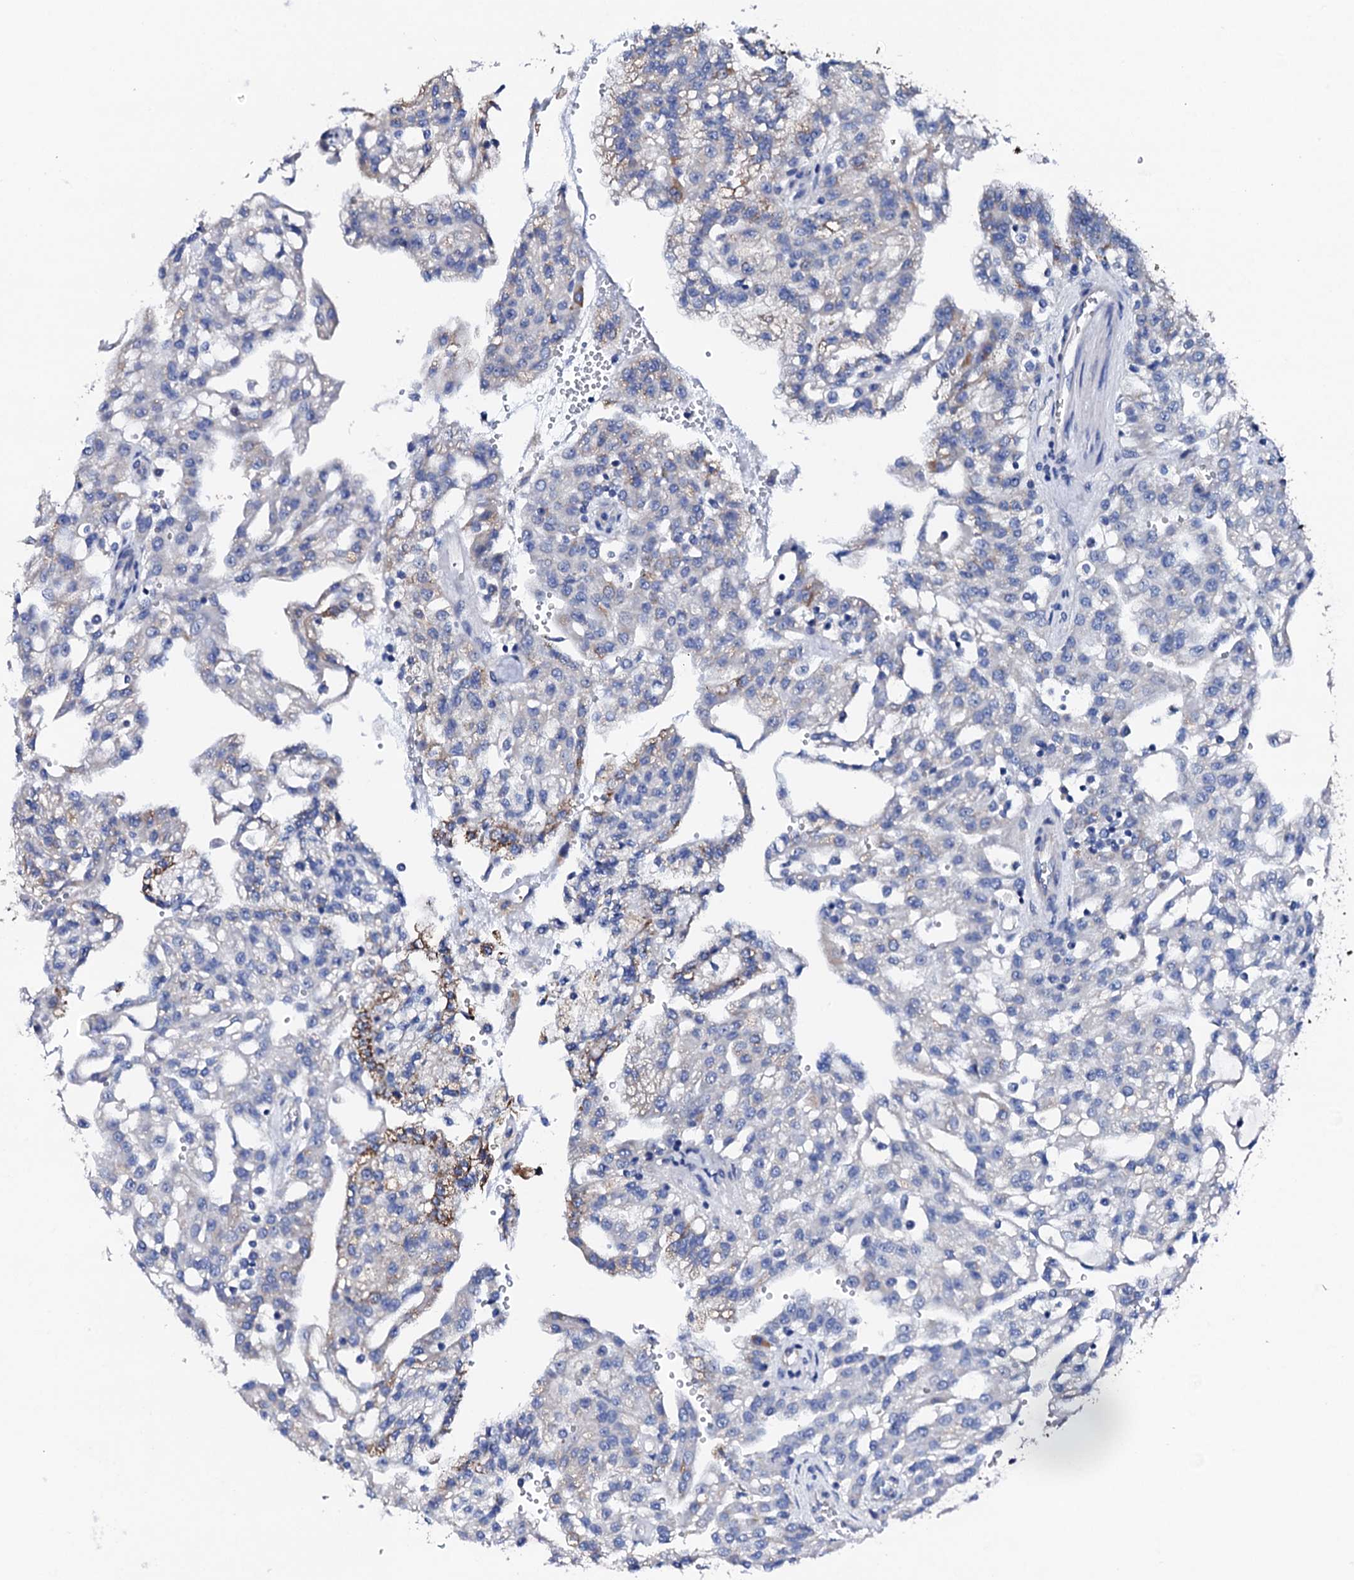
{"staining": {"intensity": "moderate", "quantity": "<25%", "location": "cytoplasmic/membranous"}, "tissue": "renal cancer", "cell_type": "Tumor cells", "image_type": "cancer", "snomed": [{"axis": "morphology", "description": "Adenocarcinoma, NOS"}, {"axis": "topography", "description": "Kidney"}], "caption": "Human adenocarcinoma (renal) stained with a protein marker reveals moderate staining in tumor cells.", "gene": "KLHL32", "patient": {"sex": "male", "age": 63}}